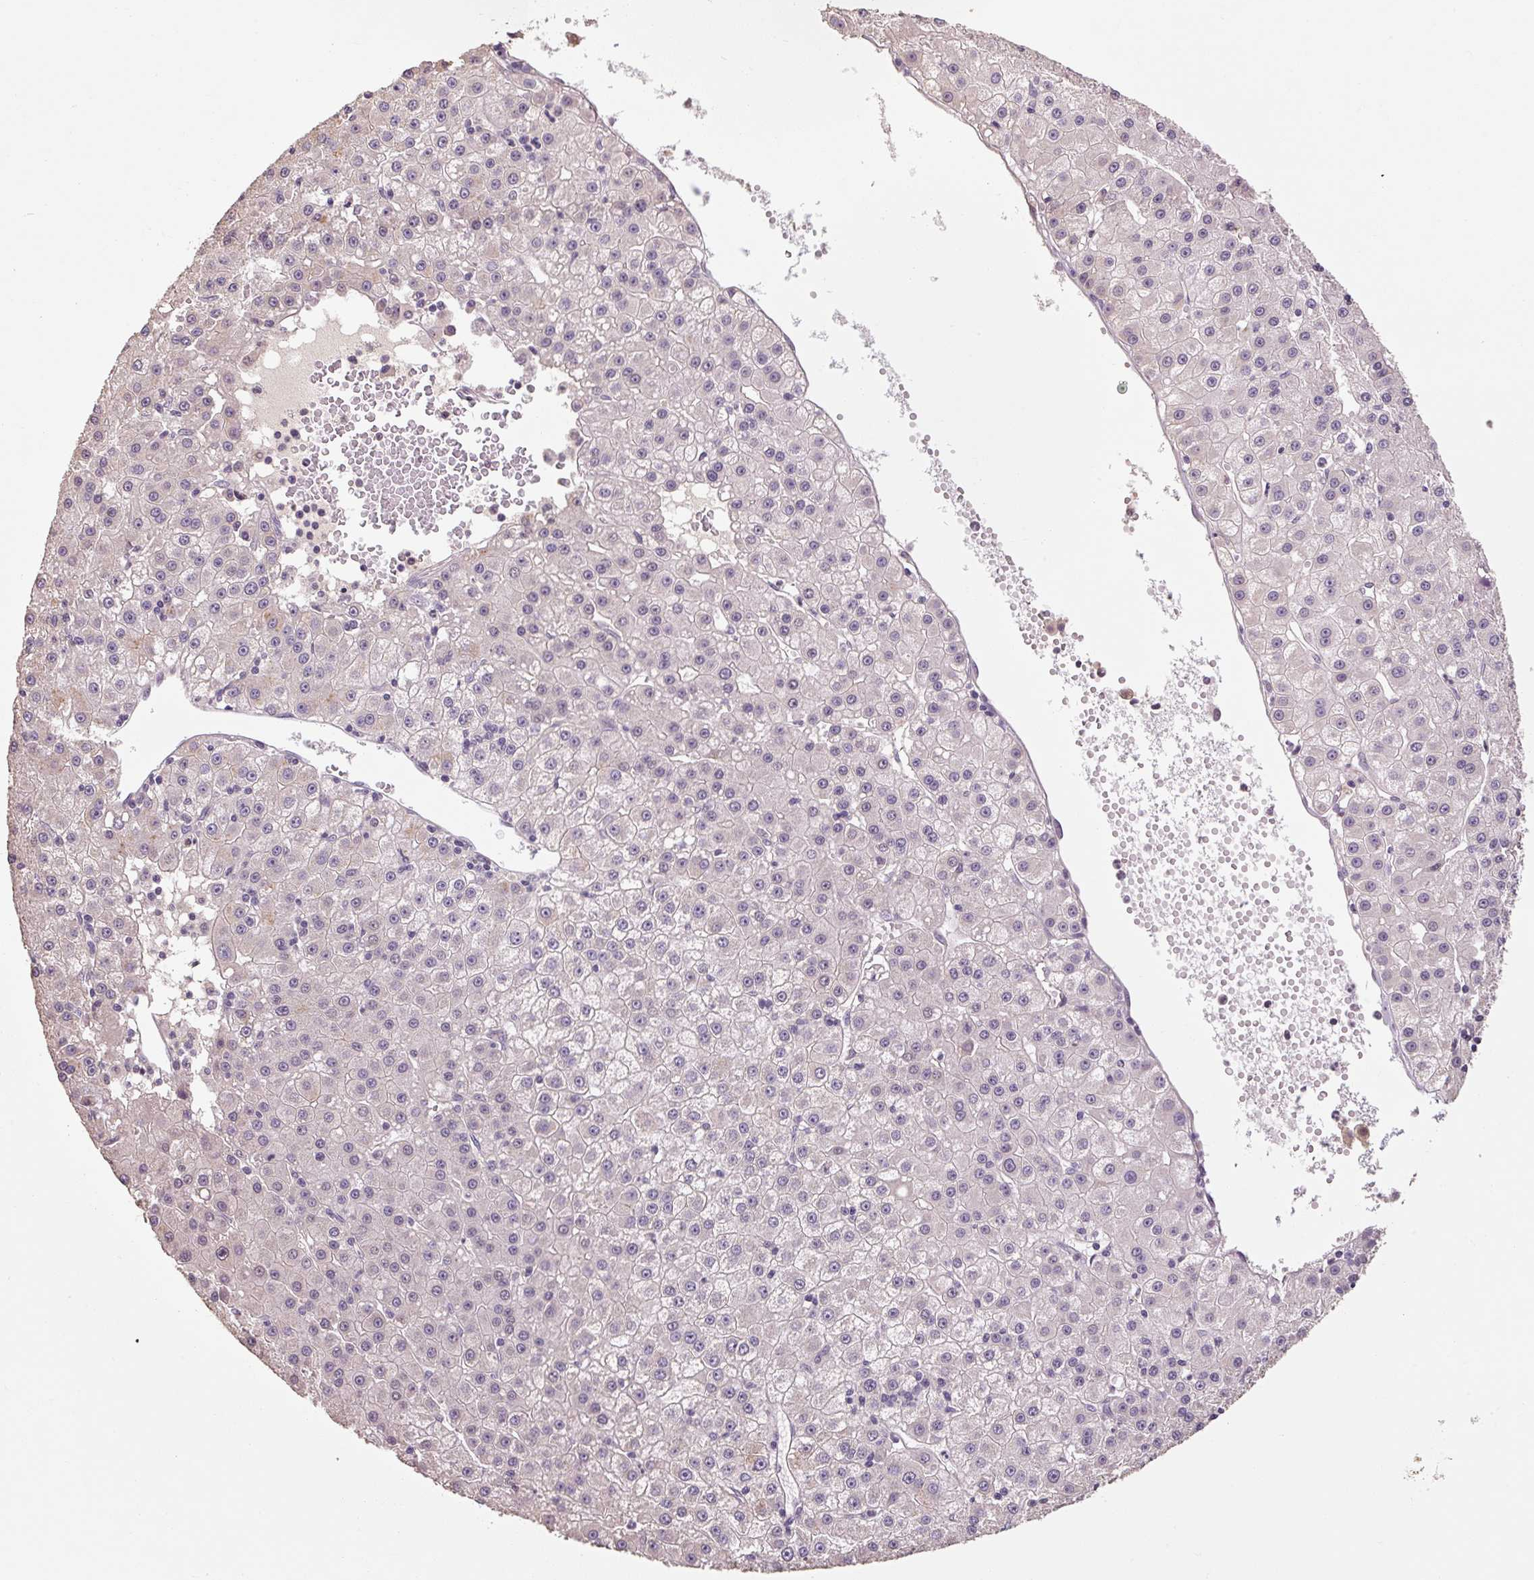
{"staining": {"intensity": "negative", "quantity": "none", "location": "none"}, "tissue": "liver cancer", "cell_type": "Tumor cells", "image_type": "cancer", "snomed": [{"axis": "morphology", "description": "Carcinoma, Hepatocellular, NOS"}, {"axis": "topography", "description": "Liver"}], "caption": "Immunohistochemistry histopathology image of neoplastic tissue: liver hepatocellular carcinoma stained with DAB (3,3'-diaminobenzidine) exhibits no significant protein expression in tumor cells.", "gene": "CFAP65", "patient": {"sex": "male", "age": 76}}